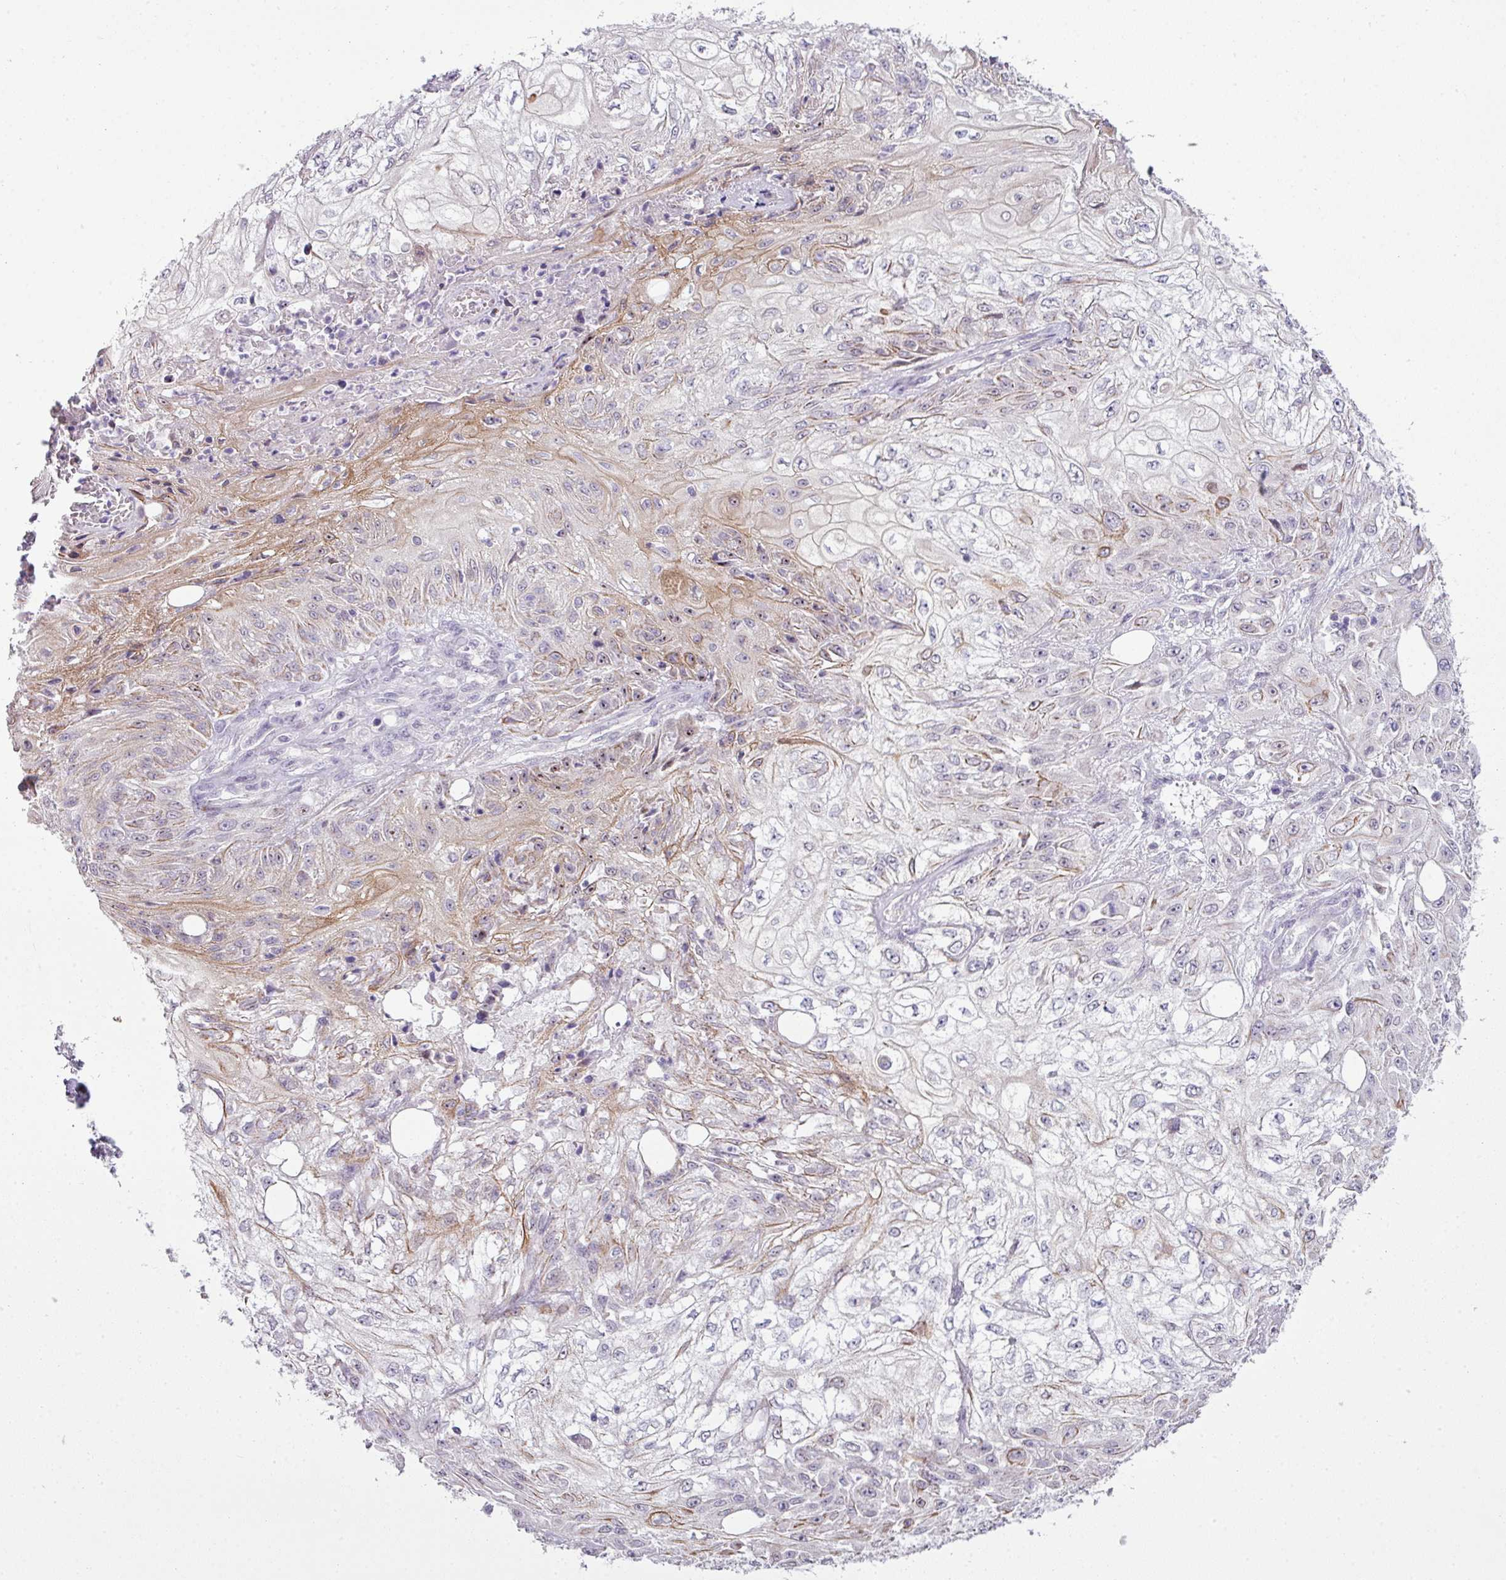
{"staining": {"intensity": "moderate", "quantity": "<25%", "location": "cytoplasmic/membranous,nuclear"}, "tissue": "skin cancer", "cell_type": "Tumor cells", "image_type": "cancer", "snomed": [{"axis": "morphology", "description": "Squamous cell carcinoma, NOS"}, {"axis": "morphology", "description": "Squamous cell carcinoma, metastatic, NOS"}, {"axis": "topography", "description": "Skin"}, {"axis": "topography", "description": "Lymph node"}], "caption": "Immunohistochemistry (IHC) image of neoplastic tissue: metastatic squamous cell carcinoma (skin) stained using immunohistochemistry exhibits low levels of moderate protein expression localized specifically in the cytoplasmic/membranous and nuclear of tumor cells, appearing as a cytoplasmic/membranous and nuclear brown color.", "gene": "ZNF688", "patient": {"sex": "male", "age": 75}}